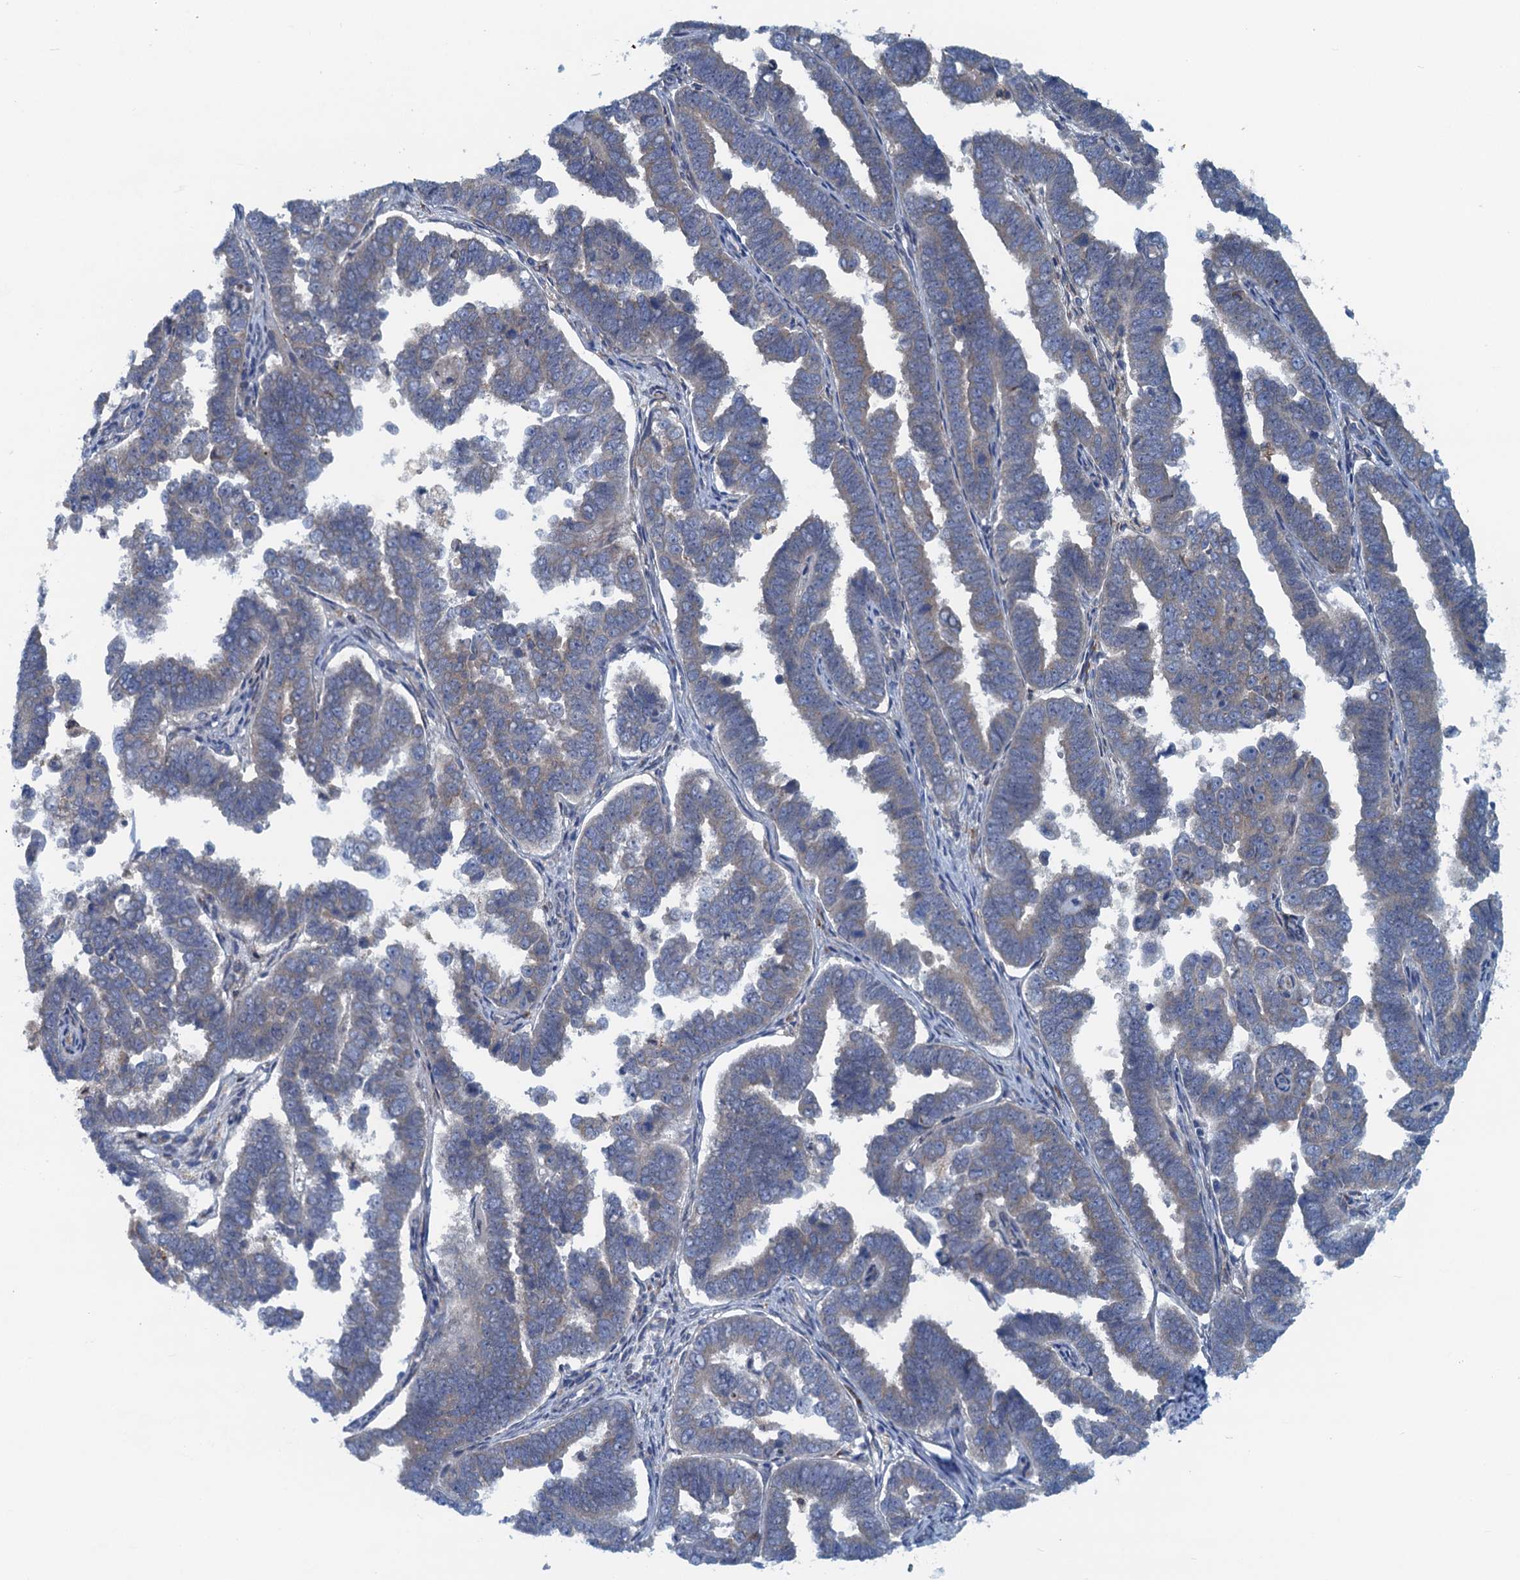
{"staining": {"intensity": "negative", "quantity": "none", "location": "none"}, "tissue": "endometrial cancer", "cell_type": "Tumor cells", "image_type": "cancer", "snomed": [{"axis": "morphology", "description": "Adenocarcinoma, NOS"}, {"axis": "topography", "description": "Endometrium"}], "caption": "Immunohistochemistry of endometrial cancer (adenocarcinoma) displays no expression in tumor cells.", "gene": "MYDGF", "patient": {"sex": "female", "age": 75}}